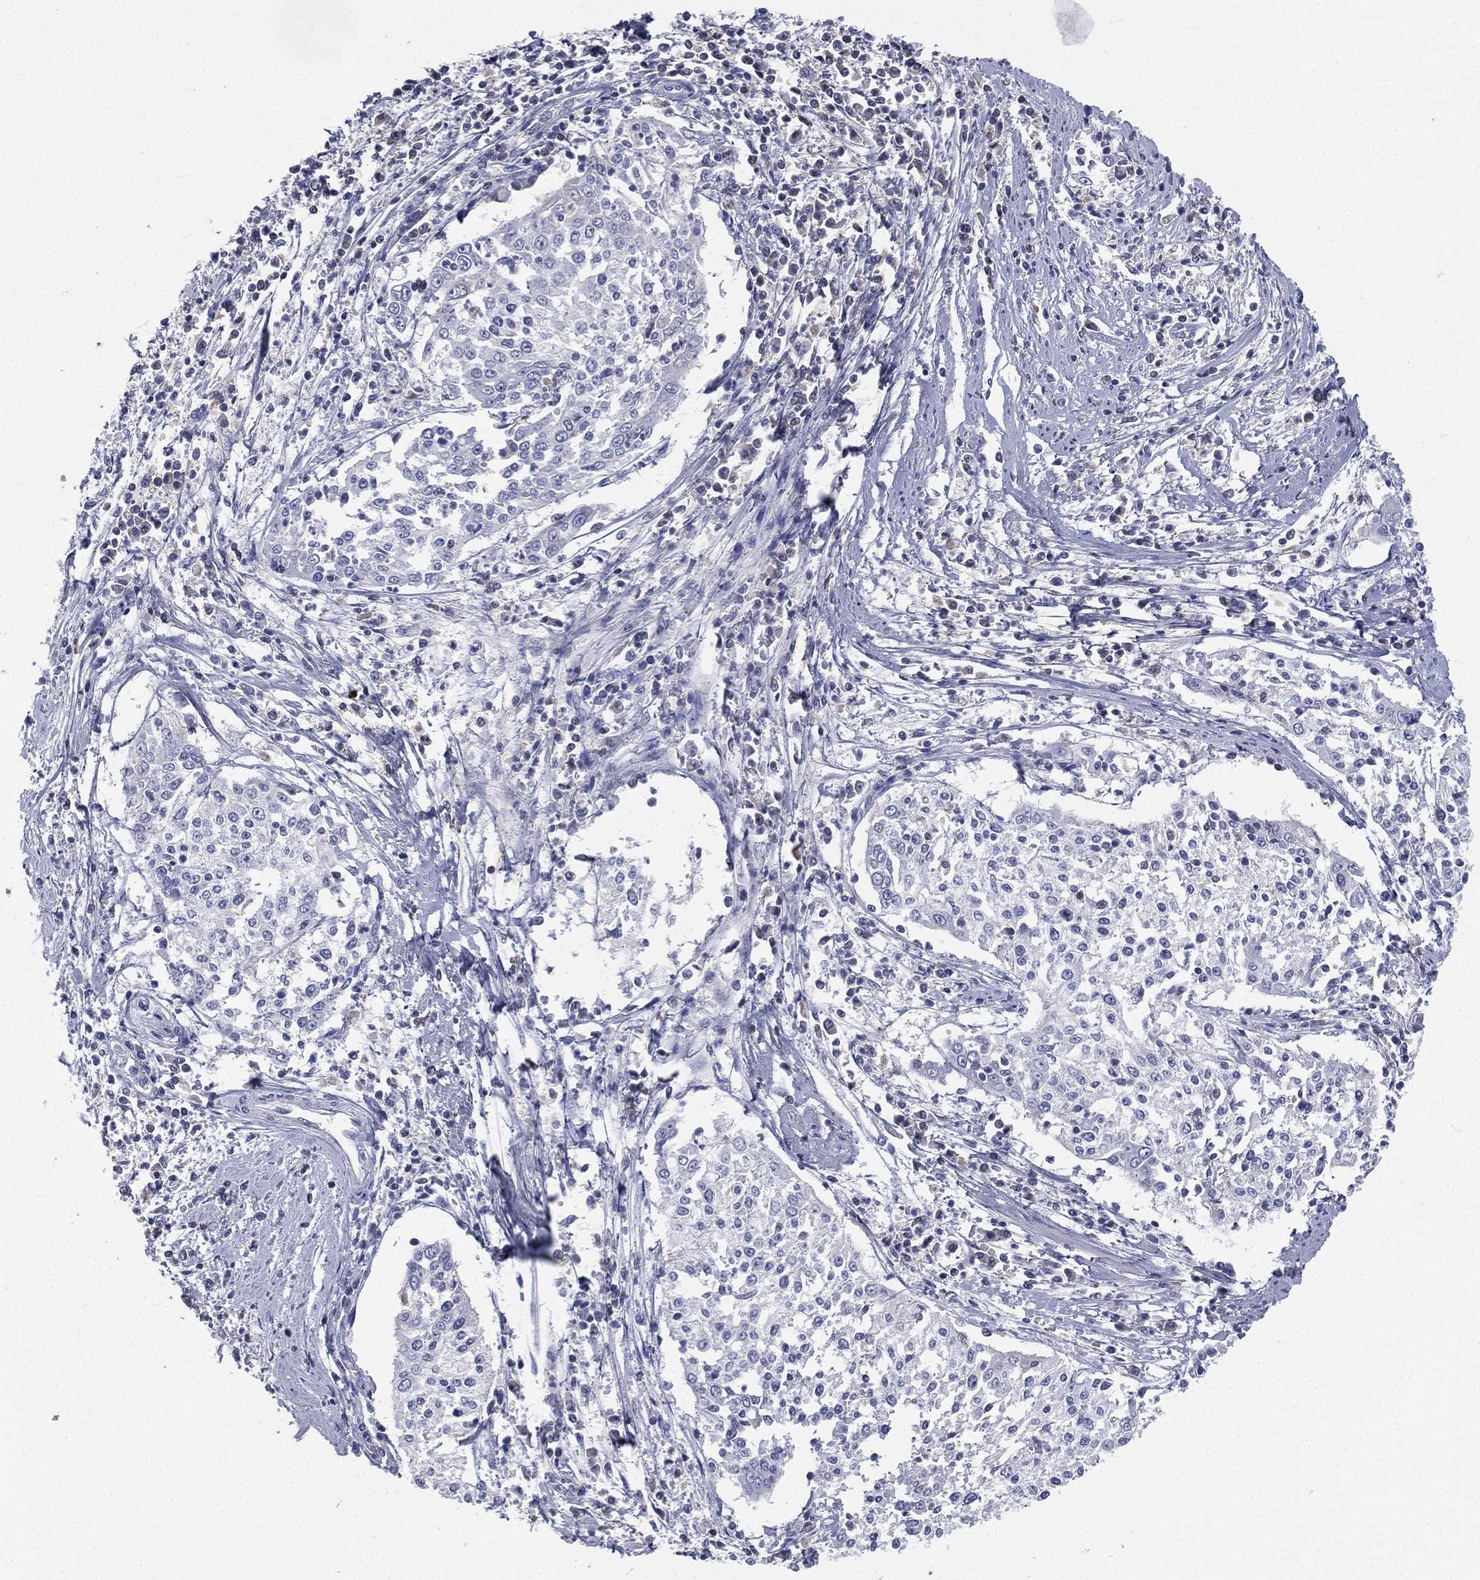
{"staining": {"intensity": "negative", "quantity": "none", "location": "none"}, "tissue": "cervical cancer", "cell_type": "Tumor cells", "image_type": "cancer", "snomed": [{"axis": "morphology", "description": "Squamous cell carcinoma, NOS"}, {"axis": "topography", "description": "Cervix"}], "caption": "Tumor cells are negative for protein expression in human cervical cancer. (Brightfield microscopy of DAB (3,3'-diaminobenzidine) immunohistochemistry at high magnification).", "gene": "CD3D", "patient": {"sex": "female", "age": 41}}